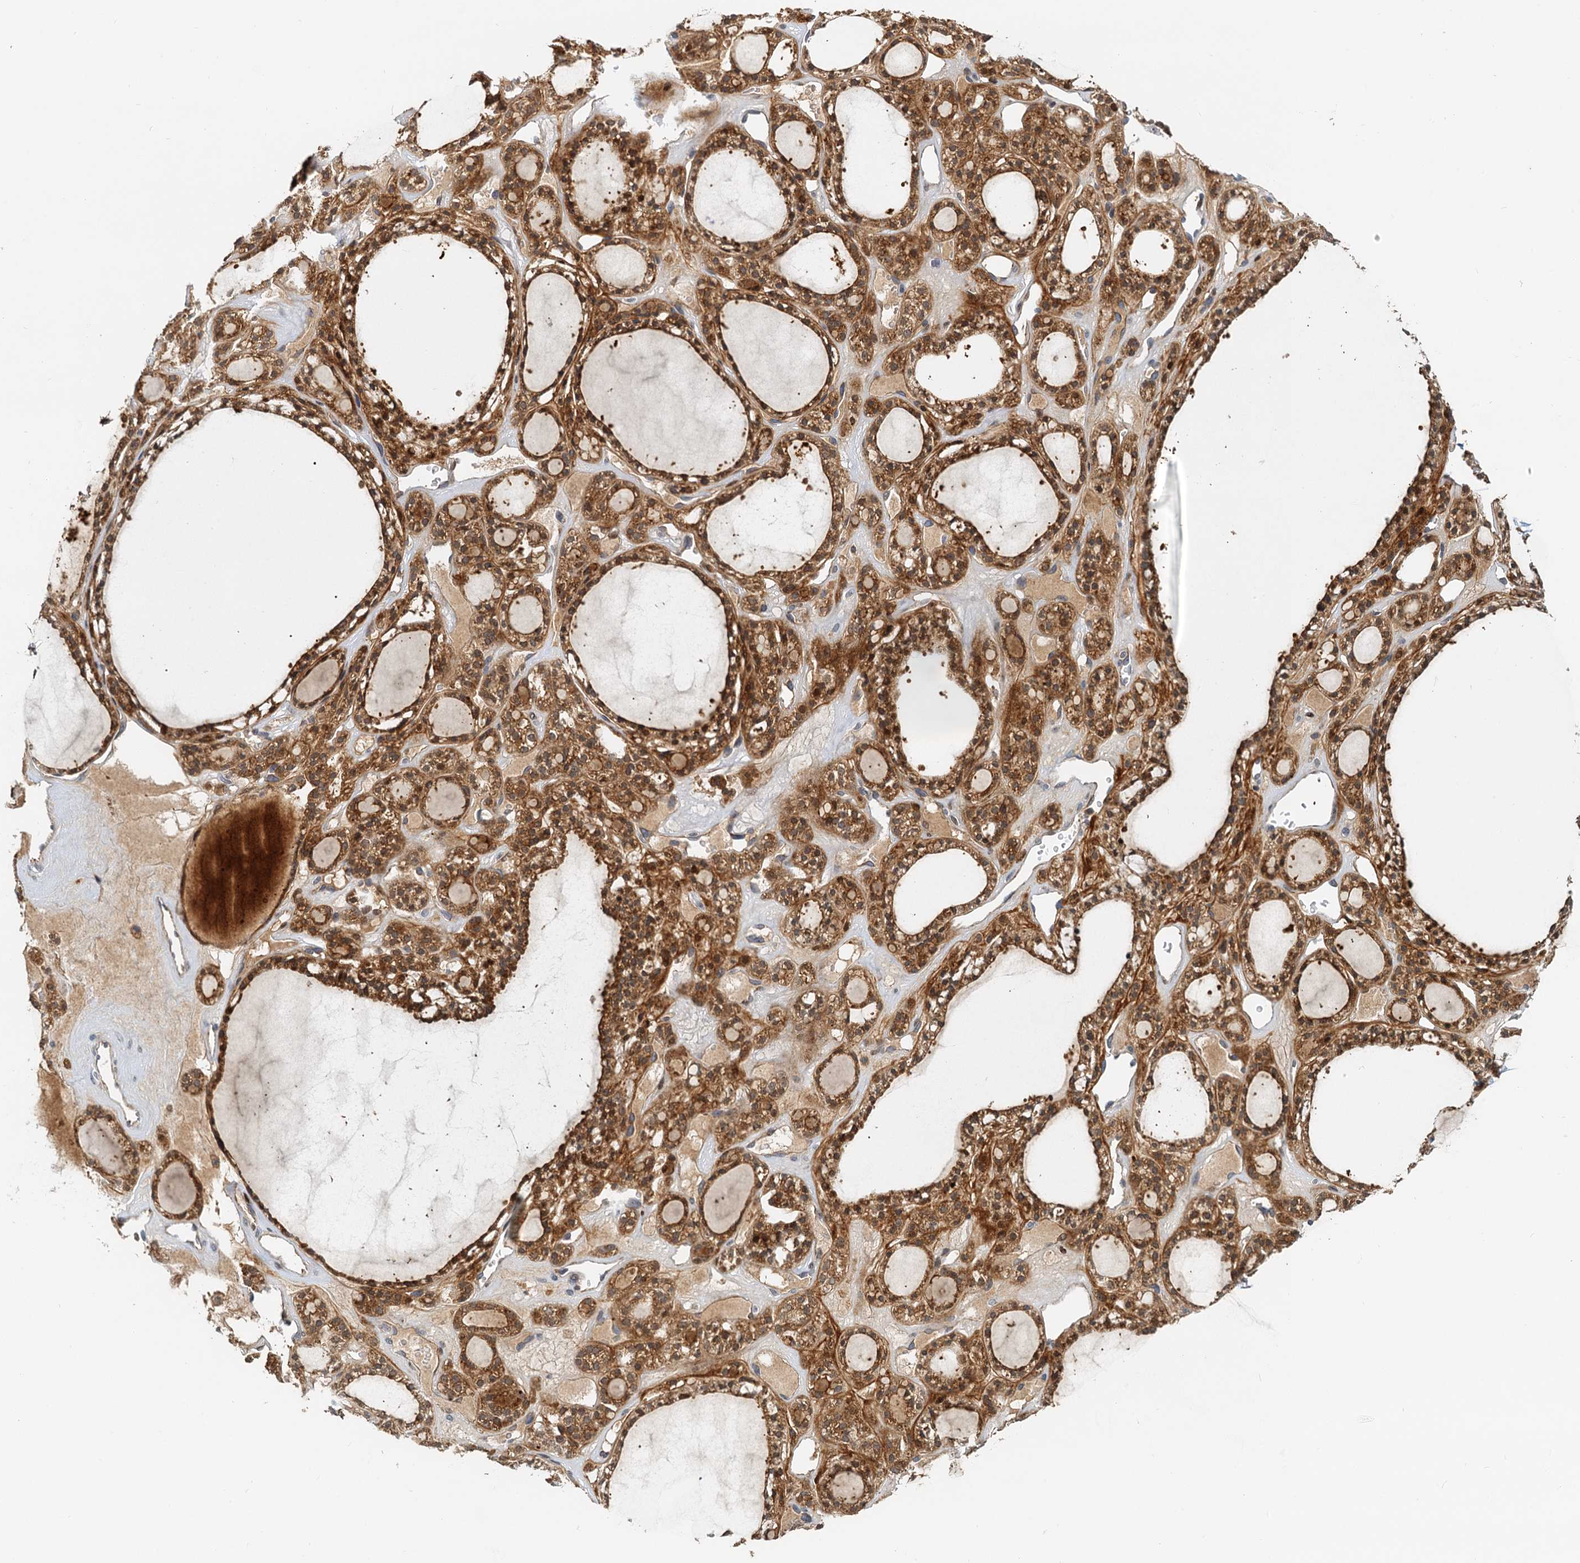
{"staining": {"intensity": "moderate", "quantity": ">75%", "location": "cytoplasmic/membranous"}, "tissue": "thyroid gland", "cell_type": "Glandular cells", "image_type": "normal", "snomed": [{"axis": "morphology", "description": "Normal tissue, NOS"}, {"axis": "topography", "description": "Thyroid gland"}], "caption": "This photomicrograph reveals IHC staining of unremarkable human thyroid gland, with medium moderate cytoplasmic/membranous staining in approximately >75% of glandular cells.", "gene": "TOLLIP", "patient": {"sex": "female", "age": 28}}